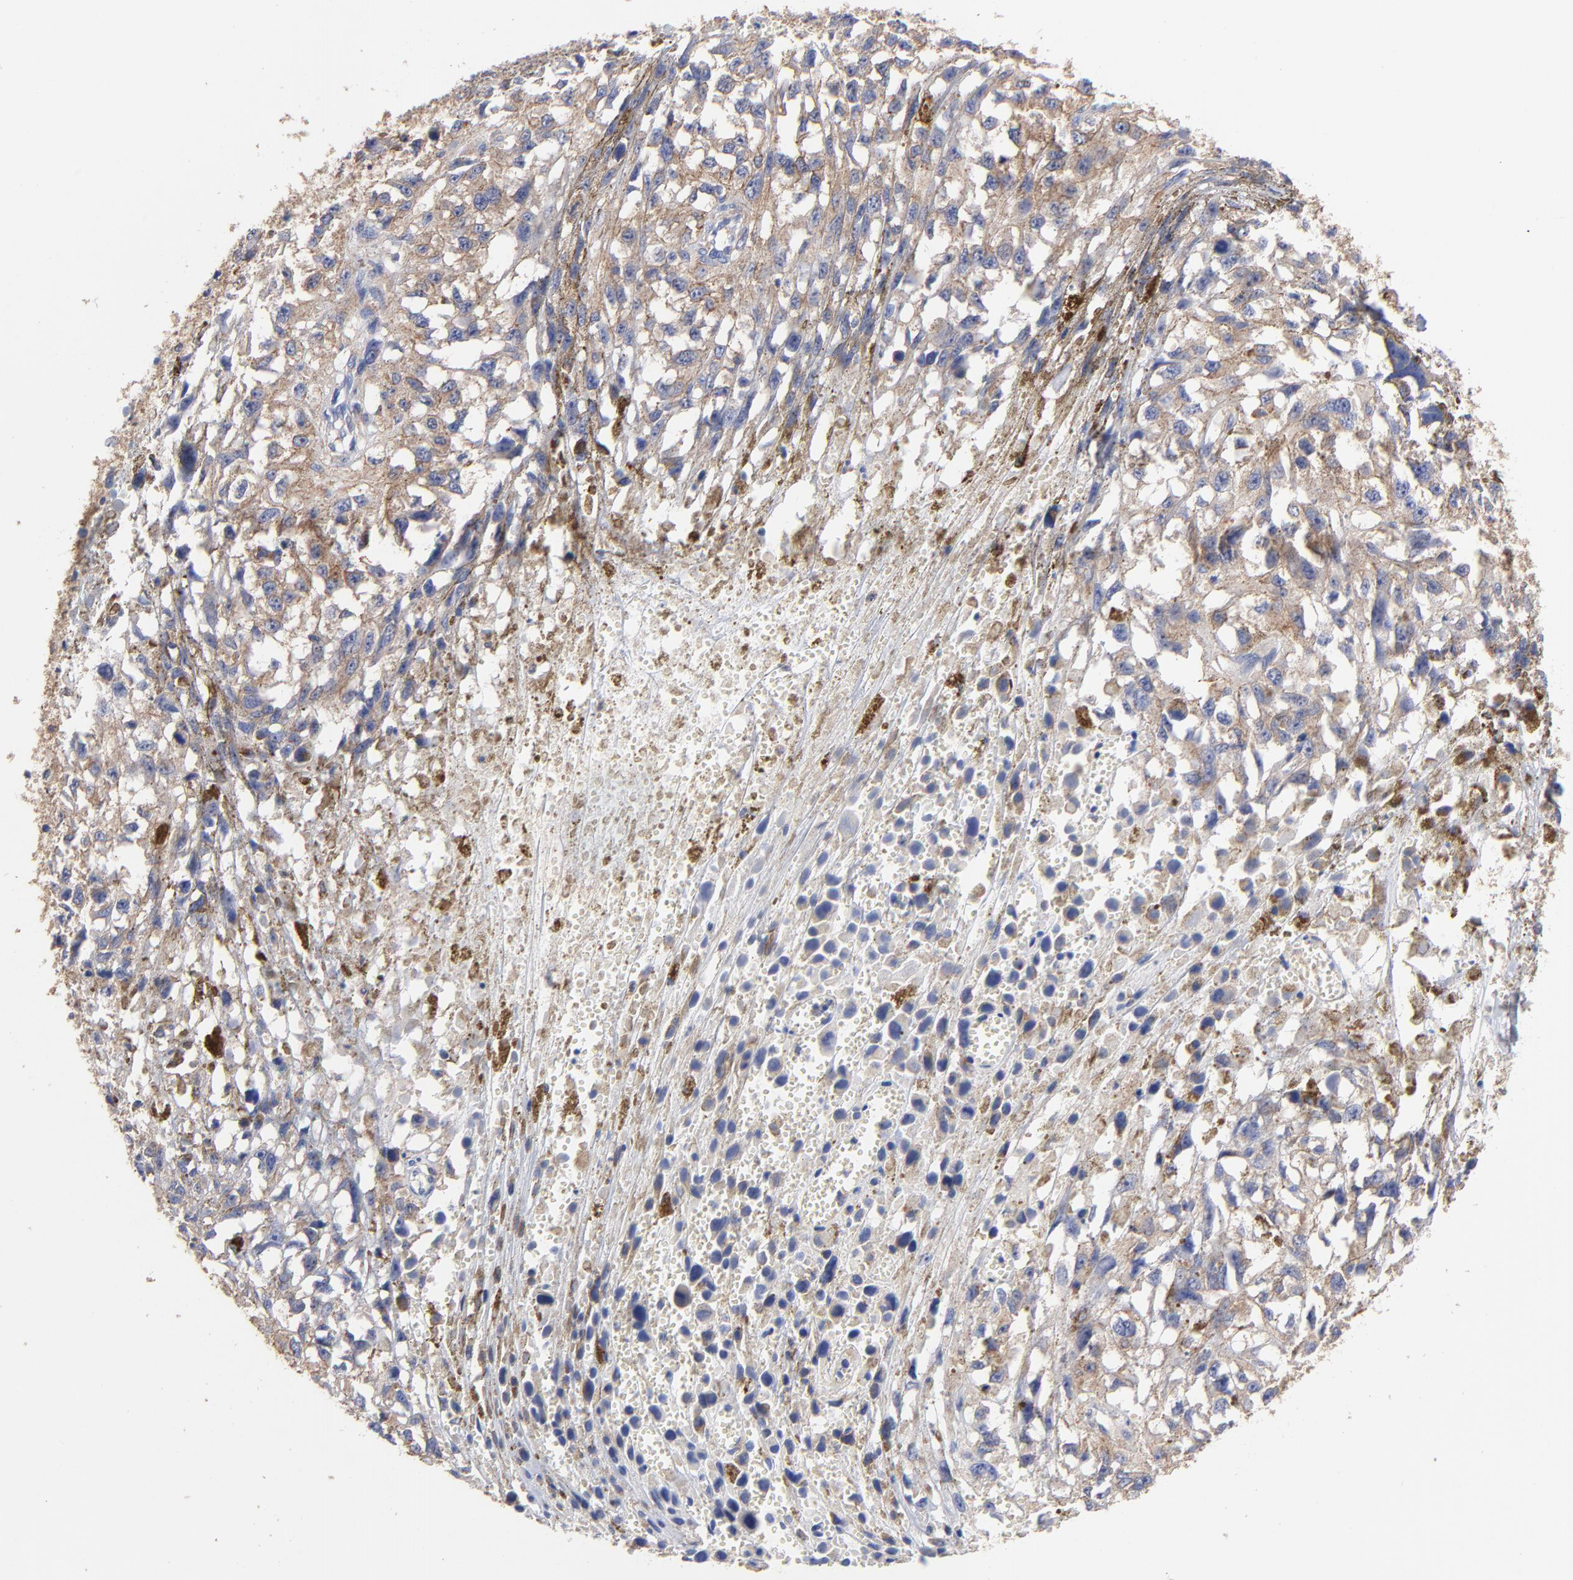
{"staining": {"intensity": "weak", "quantity": "25%-75%", "location": "cytoplasmic/membranous"}, "tissue": "melanoma", "cell_type": "Tumor cells", "image_type": "cancer", "snomed": [{"axis": "morphology", "description": "Malignant melanoma, Metastatic site"}, {"axis": "topography", "description": "Lymph node"}], "caption": "The micrograph displays staining of melanoma, revealing weak cytoplasmic/membranous protein positivity (brown color) within tumor cells. The staining was performed using DAB (3,3'-diaminobenzidine), with brown indicating positive protein expression. Nuclei are stained blue with hematoxylin.", "gene": "ASL", "patient": {"sex": "male", "age": 59}}